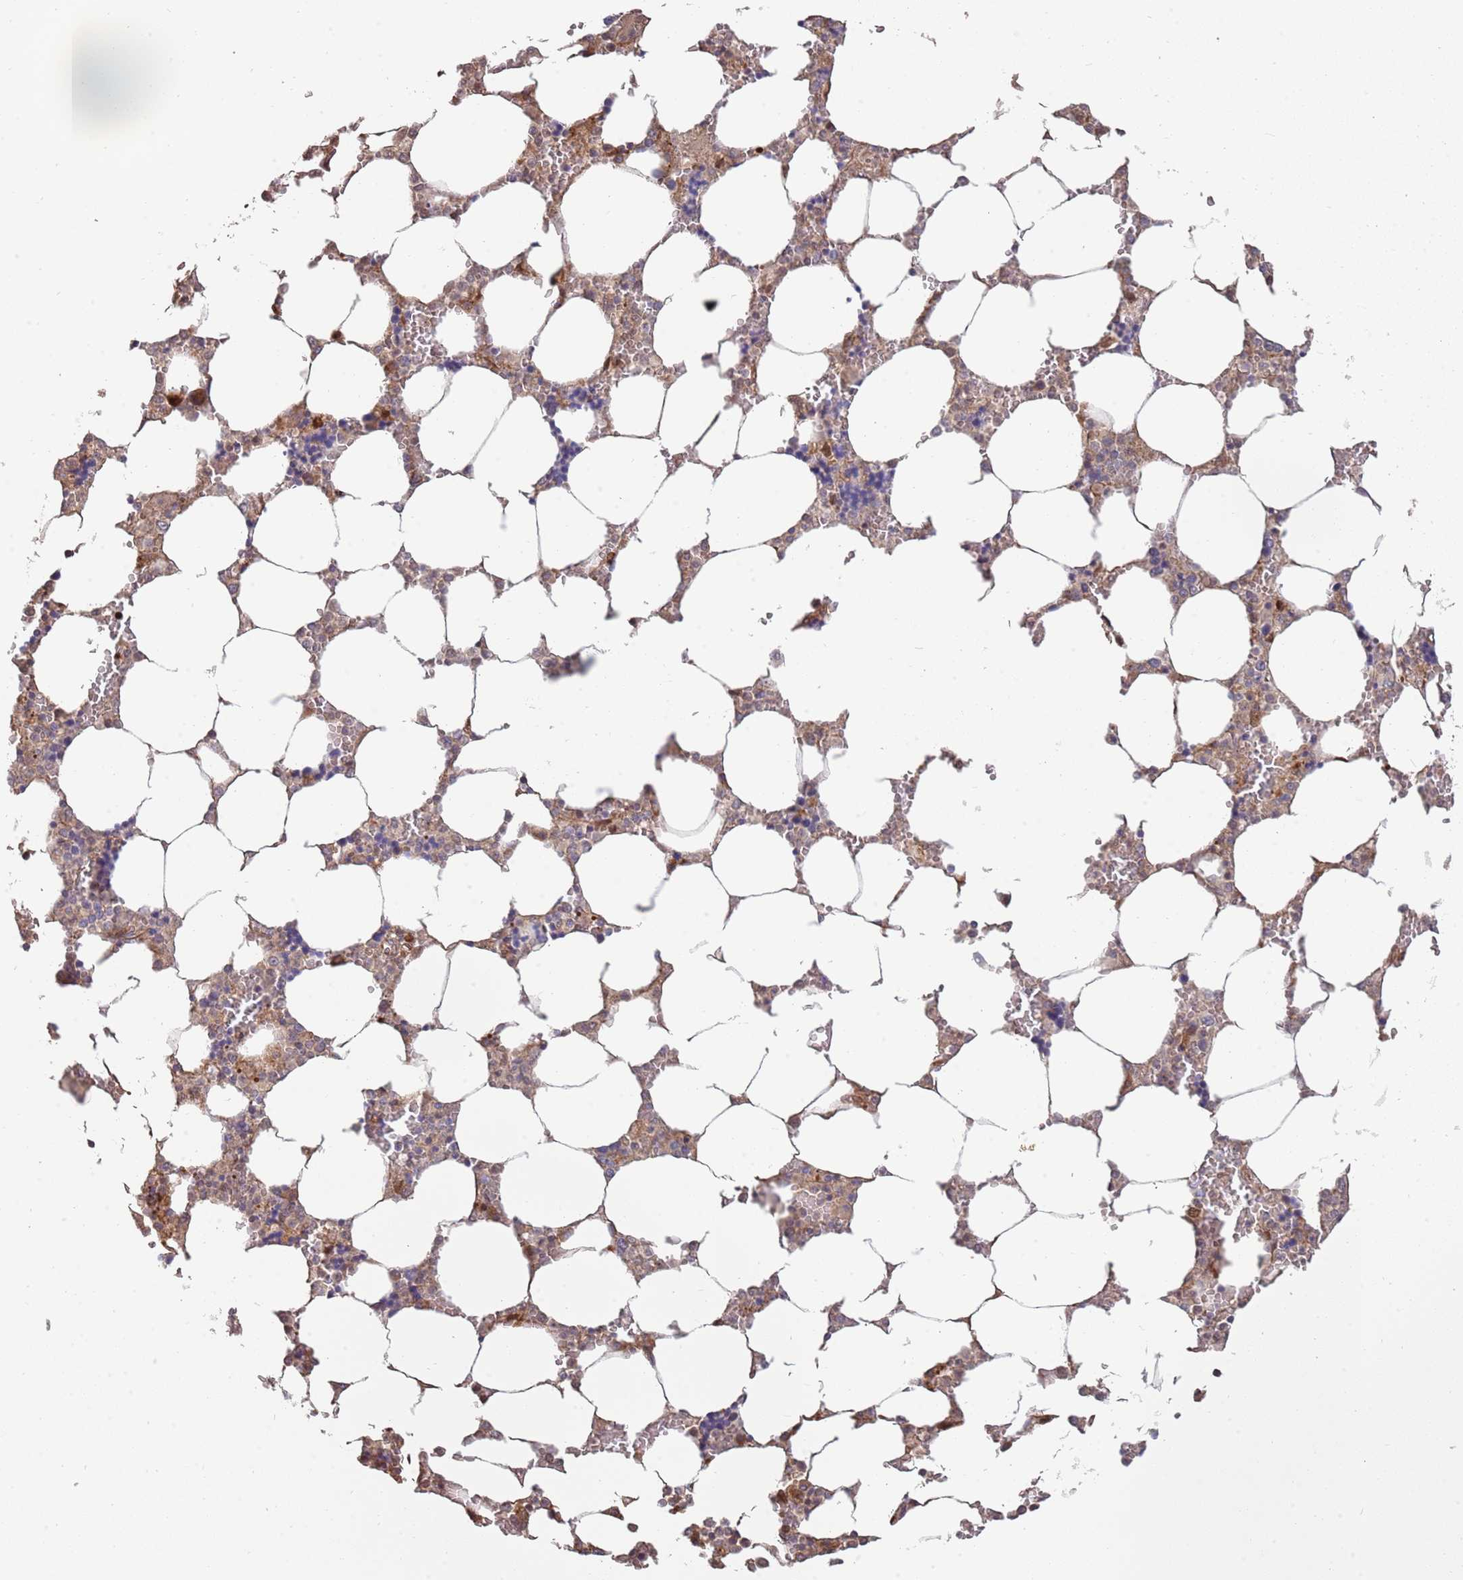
{"staining": {"intensity": "moderate", "quantity": "<25%", "location": "nuclear"}, "tissue": "bone marrow", "cell_type": "Hematopoietic cells", "image_type": "normal", "snomed": [{"axis": "morphology", "description": "Normal tissue, NOS"}, {"axis": "topography", "description": "Bone marrow"}], "caption": "A high-resolution image shows immunohistochemistry (IHC) staining of unremarkable bone marrow, which displays moderate nuclear expression in approximately <25% of hematopoietic cells. Nuclei are stained in blue.", "gene": "SYNDIG1L", "patient": {"sex": "male", "age": 64}}